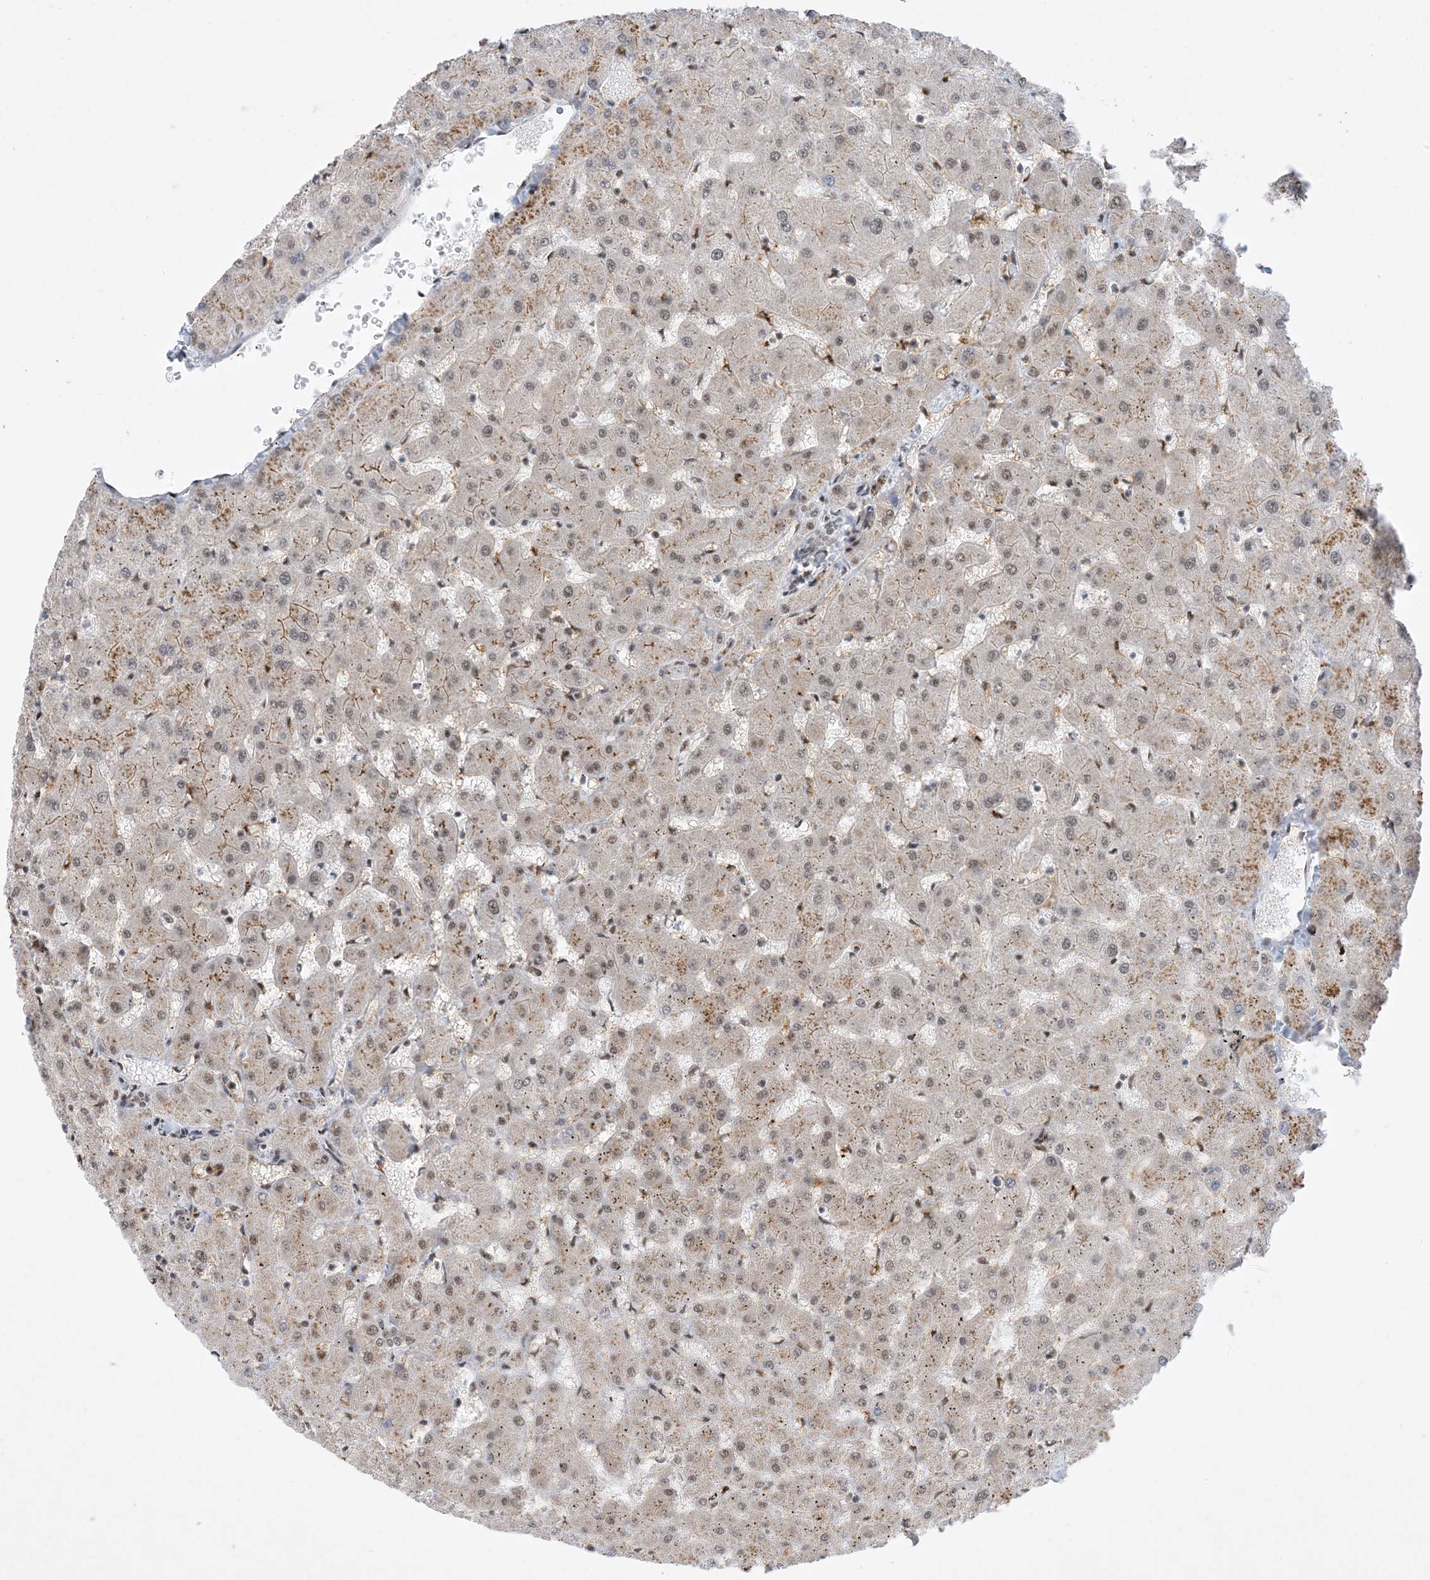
{"staining": {"intensity": "moderate", "quantity": "<25%", "location": "cytoplasmic/membranous"}, "tissue": "liver", "cell_type": "Cholangiocytes", "image_type": "normal", "snomed": [{"axis": "morphology", "description": "Normal tissue, NOS"}, {"axis": "topography", "description": "Liver"}], "caption": "A brown stain labels moderate cytoplasmic/membranous positivity of a protein in cholangiocytes of normal human liver.", "gene": "SF3A3", "patient": {"sex": "female", "age": 63}}